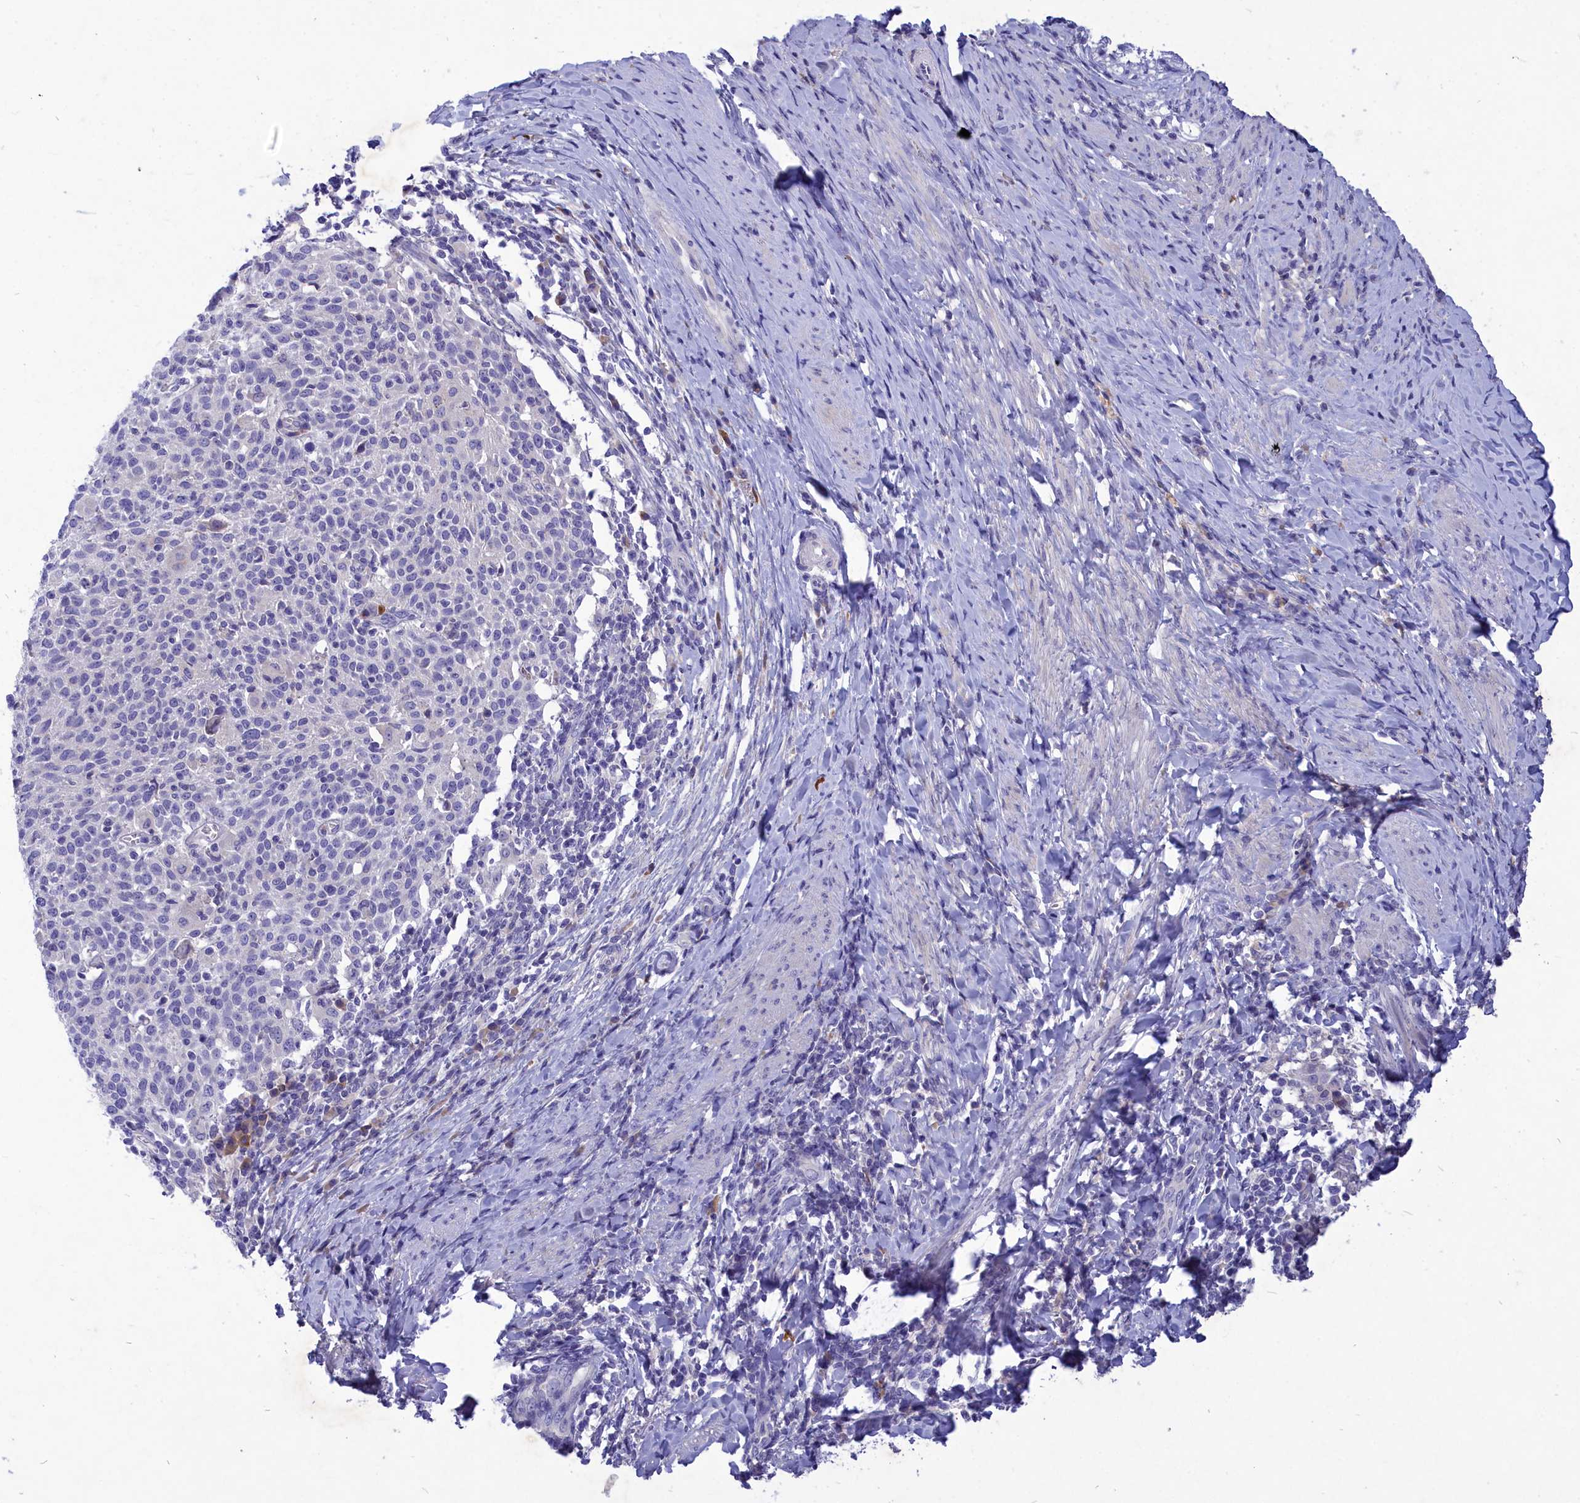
{"staining": {"intensity": "negative", "quantity": "none", "location": "none"}, "tissue": "cervical cancer", "cell_type": "Tumor cells", "image_type": "cancer", "snomed": [{"axis": "morphology", "description": "Squamous cell carcinoma, NOS"}, {"axis": "topography", "description": "Cervix"}], "caption": "An immunohistochemistry histopathology image of cervical squamous cell carcinoma is shown. There is no staining in tumor cells of cervical squamous cell carcinoma. (Immunohistochemistry (ihc), brightfield microscopy, high magnification).", "gene": "DEFB119", "patient": {"sex": "female", "age": 52}}